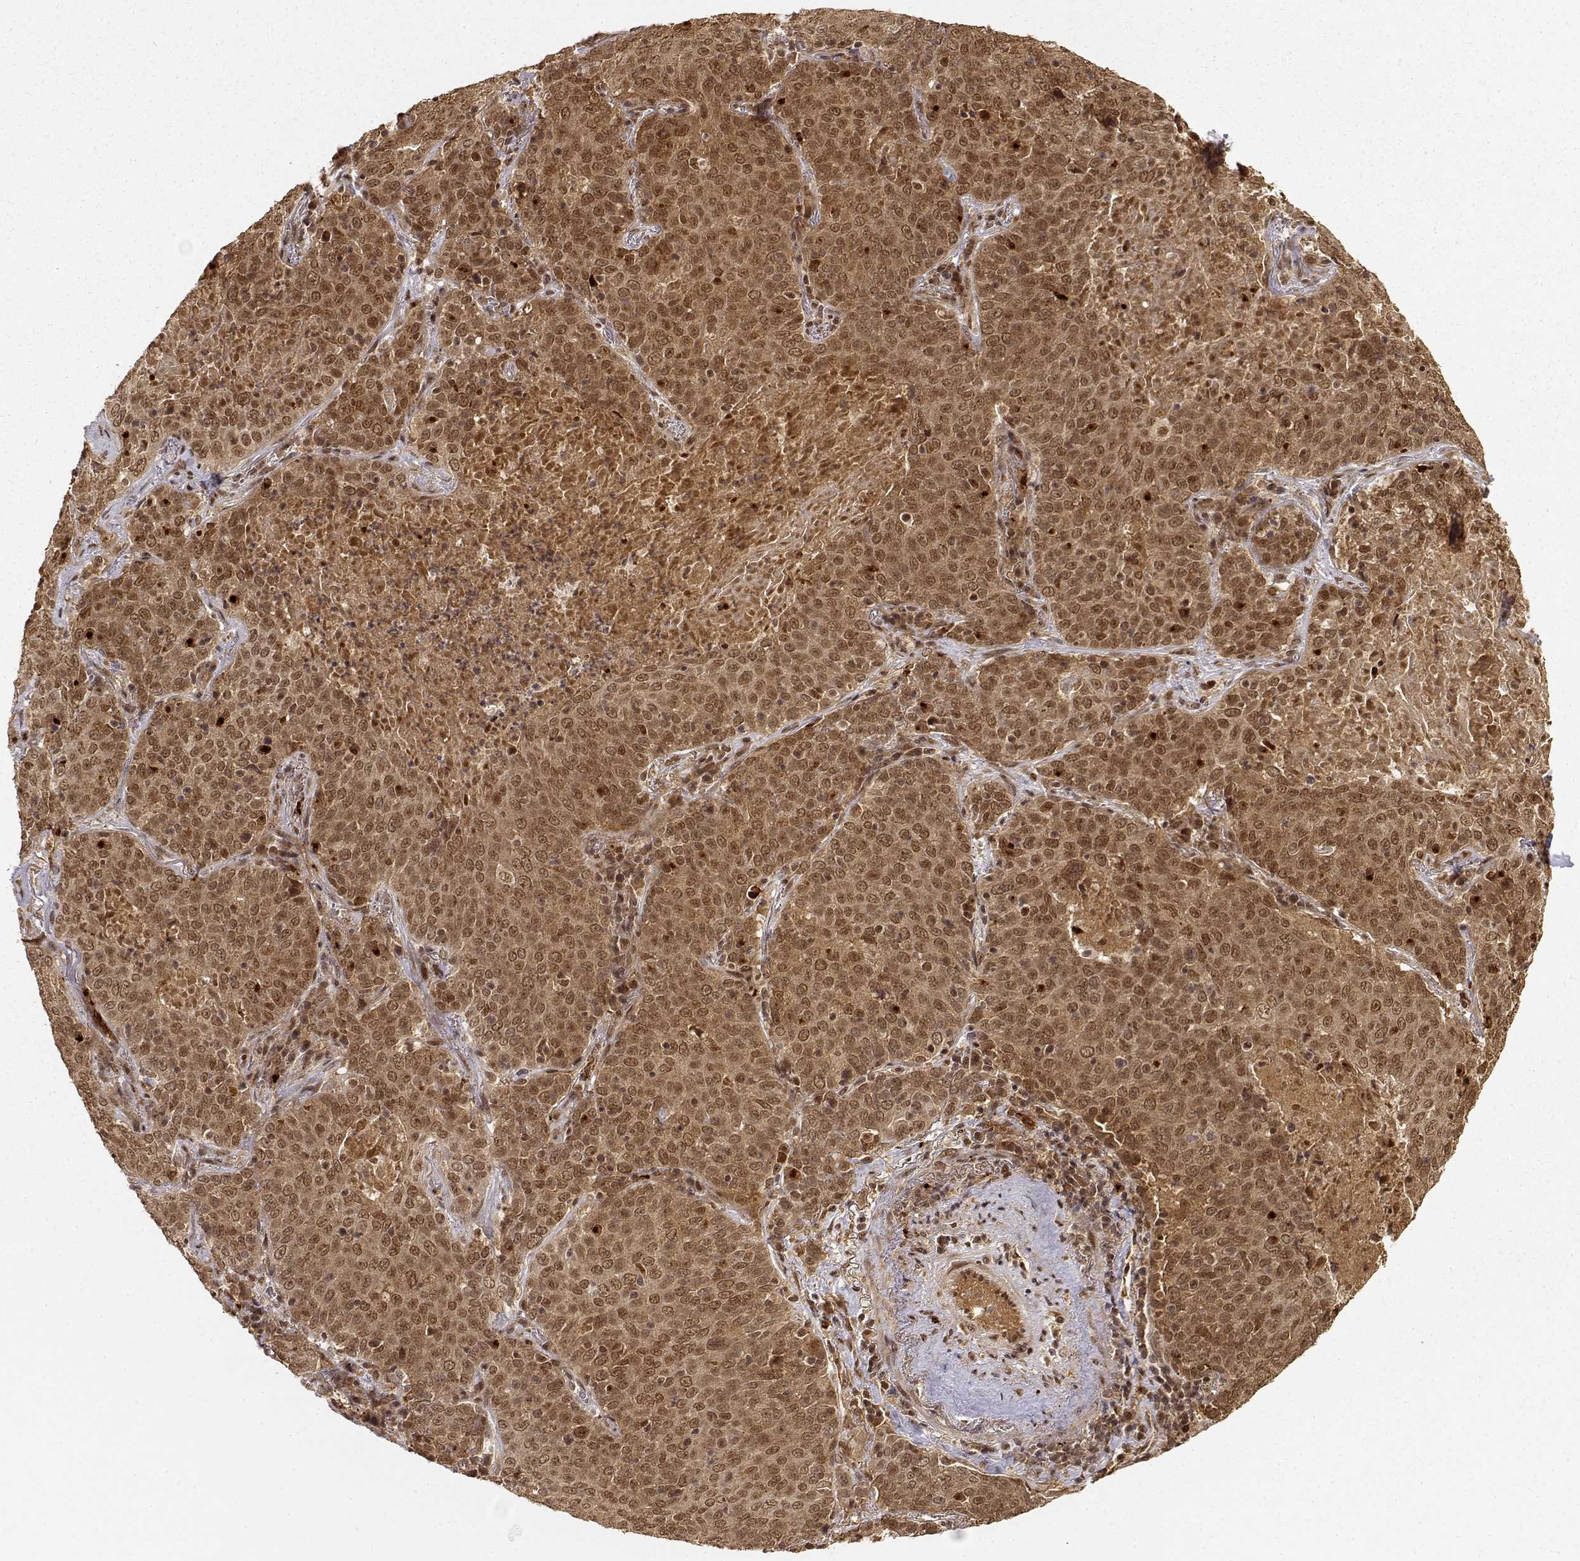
{"staining": {"intensity": "moderate", "quantity": ">75%", "location": "cytoplasmic/membranous,nuclear"}, "tissue": "lung cancer", "cell_type": "Tumor cells", "image_type": "cancer", "snomed": [{"axis": "morphology", "description": "Squamous cell carcinoma, NOS"}, {"axis": "topography", "description": "Lung"}], "caption": "Tumor cells reveal medium levels of moderate cytoplasmic/membranous and nuclear staining in about >75% of cells in squamous cell carcinoma (lung).", "gene": "MAEA", "patient": {"sex": "male", "age": 82}}